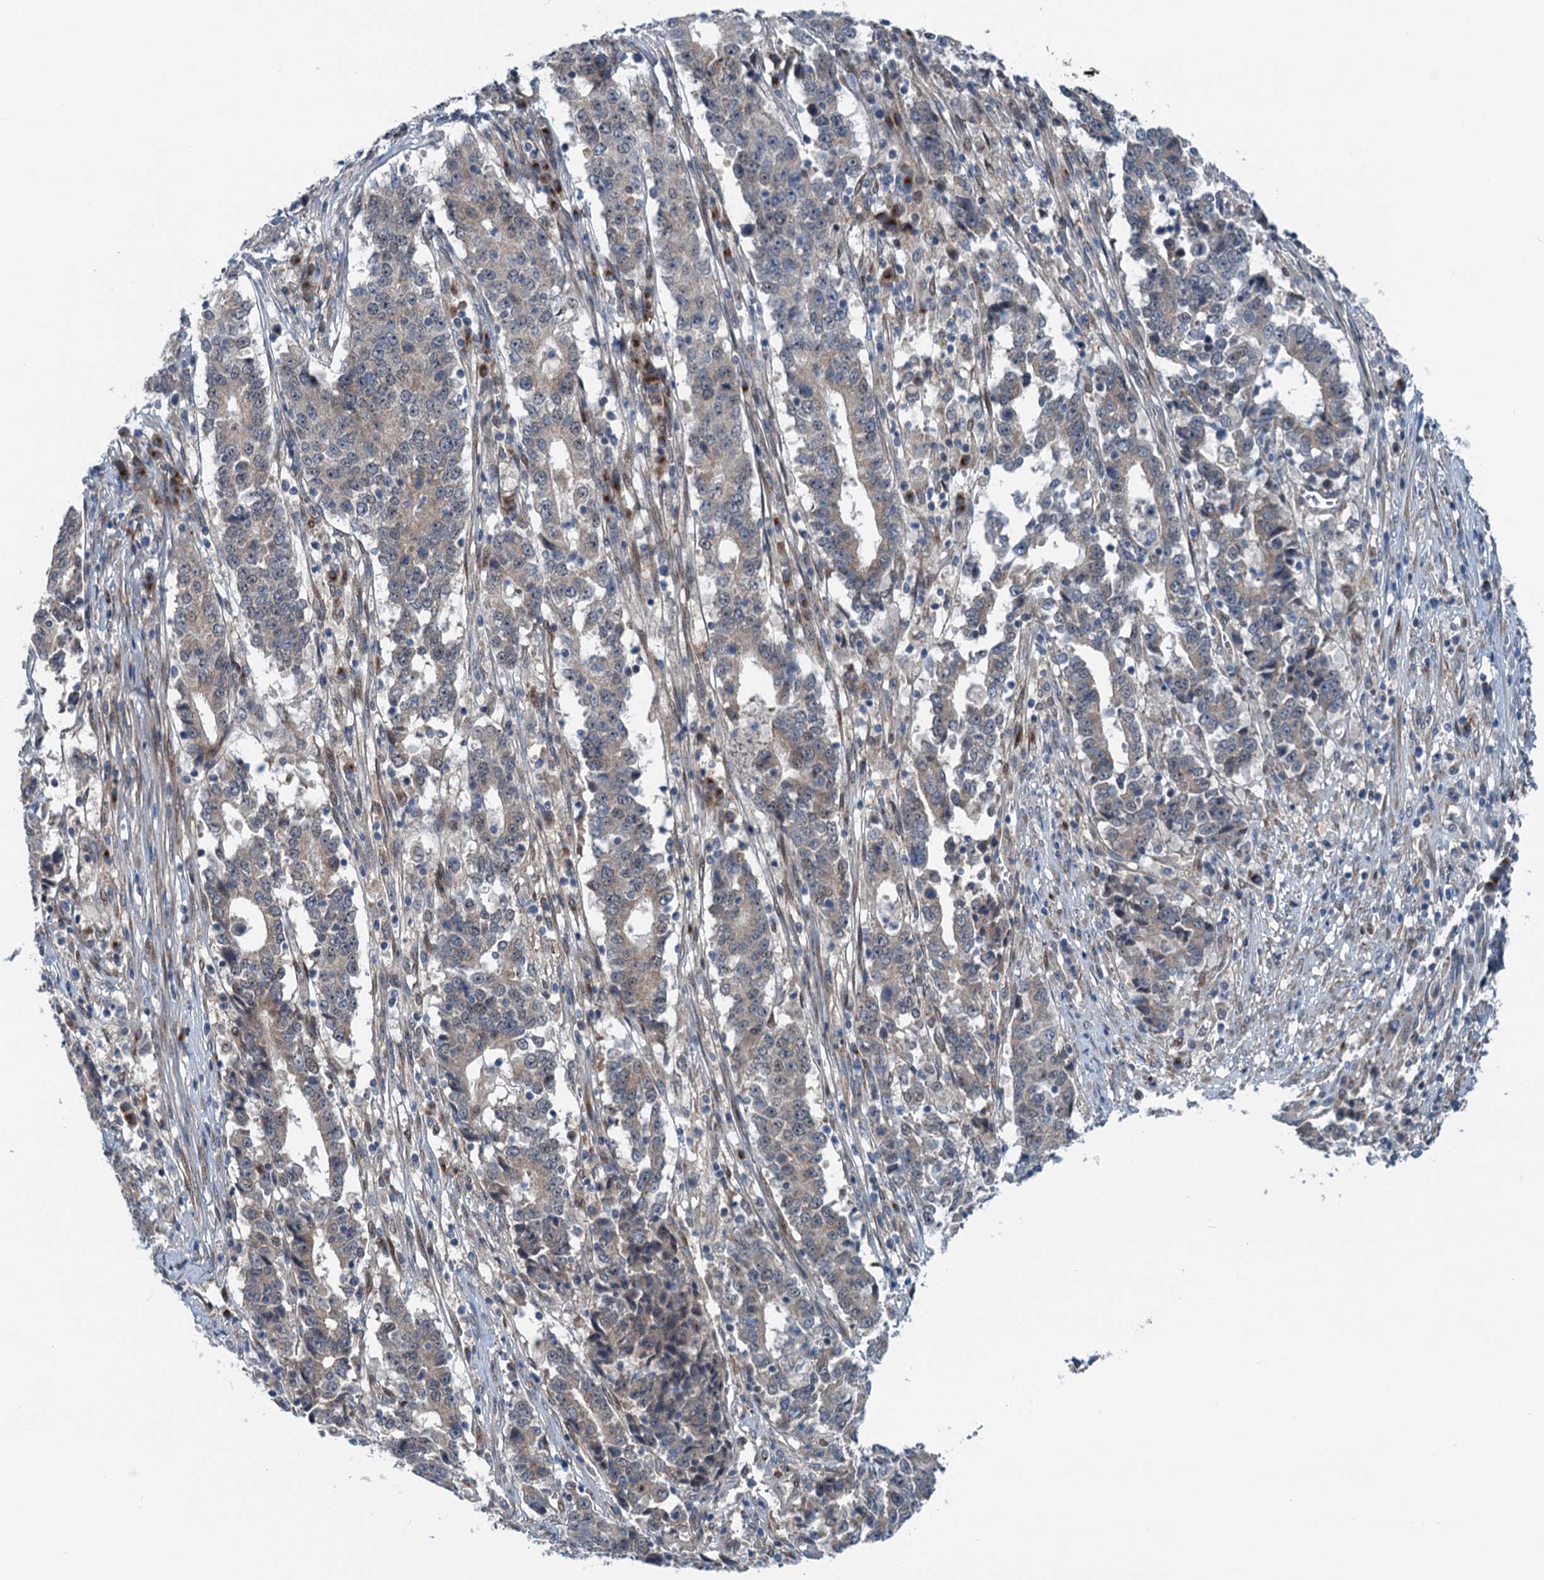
{"staining": {"intensity": "weak", "quantity": ">75%", "location": "cytoplasmic/membranous"}, "tissue": "stomach cancer", "cell_type": "Tumor cells", "image_type": "cancer", "snomed": [{"axis": "morphology", "description": "Adenocarcinoma, NOS"}, {"axis": "topography", "description": "Stomach"}], "caption": "This is a histology image of IHC staining of adenocarcinoma (stomach), which shows weak staining in the cytoplasmic/membranous of tumor cells.", "gene": "DYNC2I2", "patient": {"sex": "male", "age": 59}}